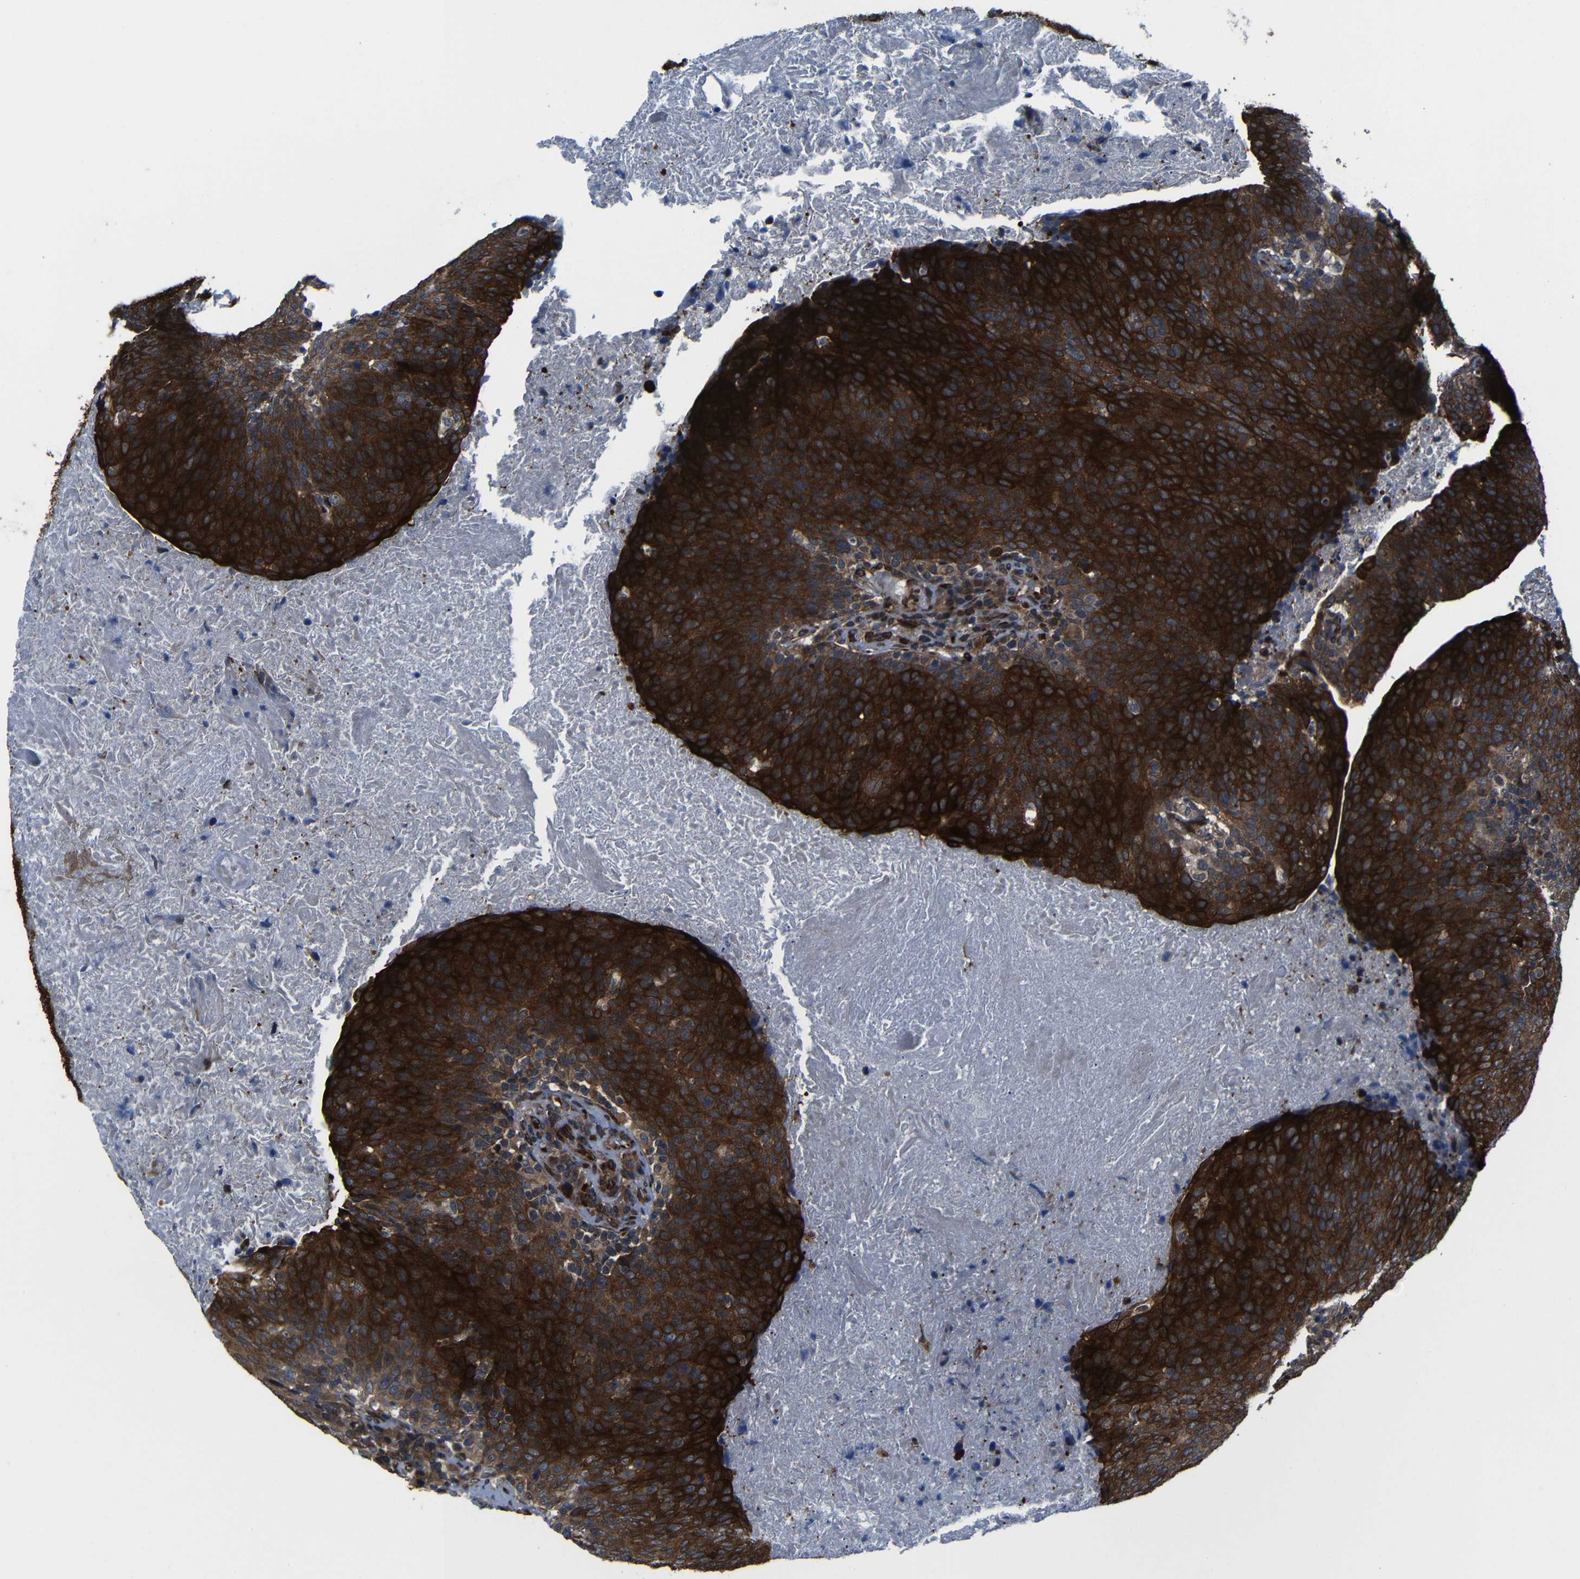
{"staining": {"intensity": "strong", "quantity": ">75%", "location": "cytoplasmic/membranous"}, "tissue": "head and neck cancer", "cell_type": "Tumor cells", "image_type": "cancer", "snomed": [{"axis": "morphology", "description": "Squamous cell carcinoma, NOS"}, {"axis": "morphology", "description": "Squamous cell carcinoma, metastatic, NOS"}, {"axis": "topography", "description": "Lymph node"}, {"axis": "topography", "description": "Head-Neck"}], "caption": "Strong cytoplasmic/membranous protein expression is identified in about >75% of tumor cells in head and neck cancer.", "gene": "KIAA0513", "patient": {"sex": "male", "age": 62}}